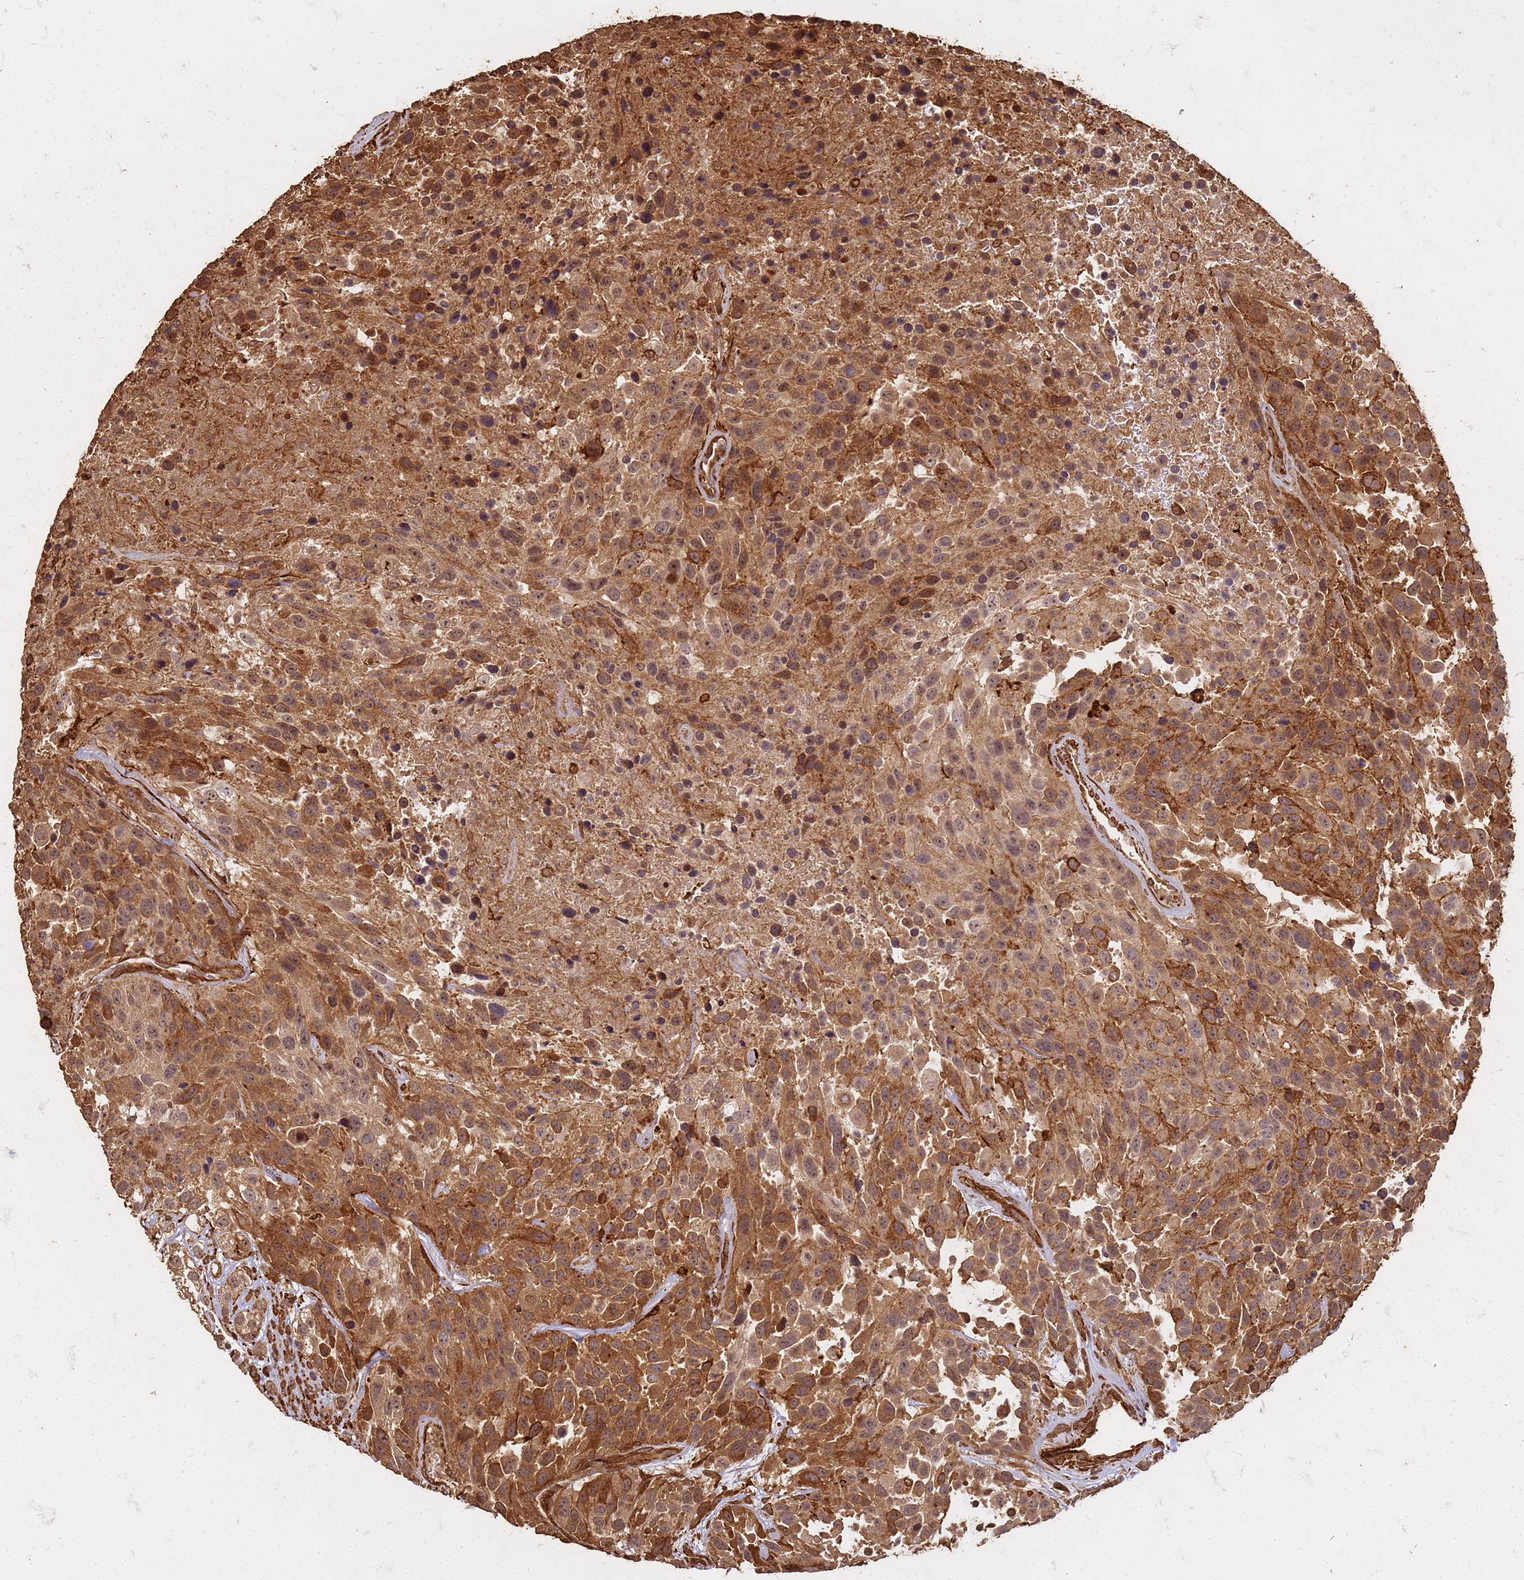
{"staining": {"intensity": "moderate", "quantity": ">75%", "location": "cytoplasmic/membranous"}, "tissue": "urothelial cancer", "cell_type": "Tumor cells", "image_type": "cancer", "snomed": [{"axis": "morphology", "description": "Urothelial carcinoma, High grade"}, {"axis": "topography", "description": "Urinary bladder"}], "caption": "Protein staining exhibits moderate cytoplasmic/membranous staining in approximately >75% of tumor cells in urothelial carcinoma (high-grade).", "gene": "KIF26A", "patient": {"sex": "female", "age": 70}}